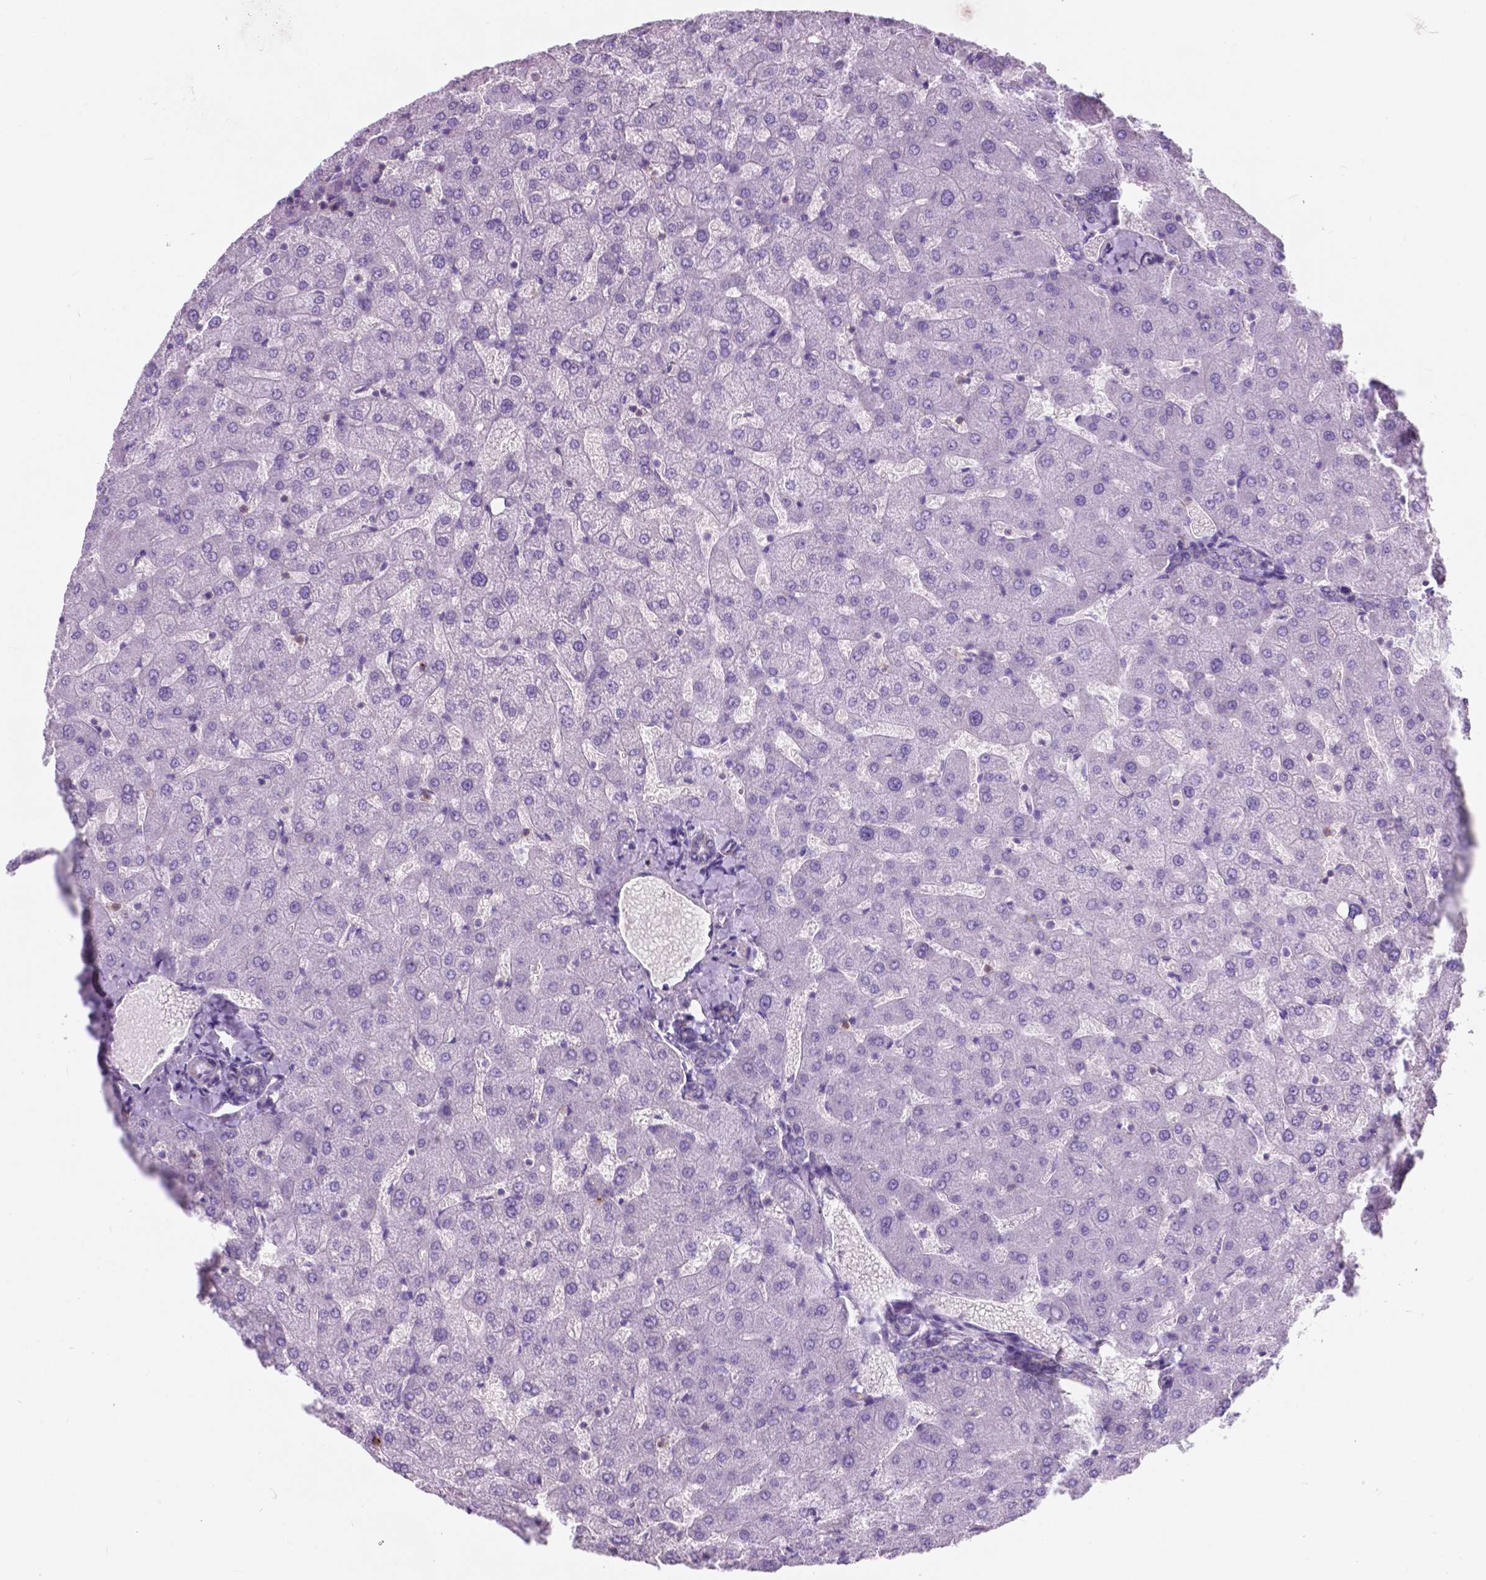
{"staining": {"intensity": "negative", "quantity": "none", "location": "none"}, "tissue": "liver", "cell_type": "Cholangiocytes", "image_type": "normal", "snomed": [{"axis": "morphology", "description": "Normal tissue, NOS"}, {"axis": "topography", "description": "Liver"}], "caption": "Immunohistochemical staining of normal liver exhibits no significant positivity in cholangiocytes. (Stains: DAB immunohistochemistry (IHC) with hematoxylin counter stain, Microscopy: brightfield microscopy at high magnification).", "gene": "KIAA0040", "patient": {"sex": "female", "age": 50}}